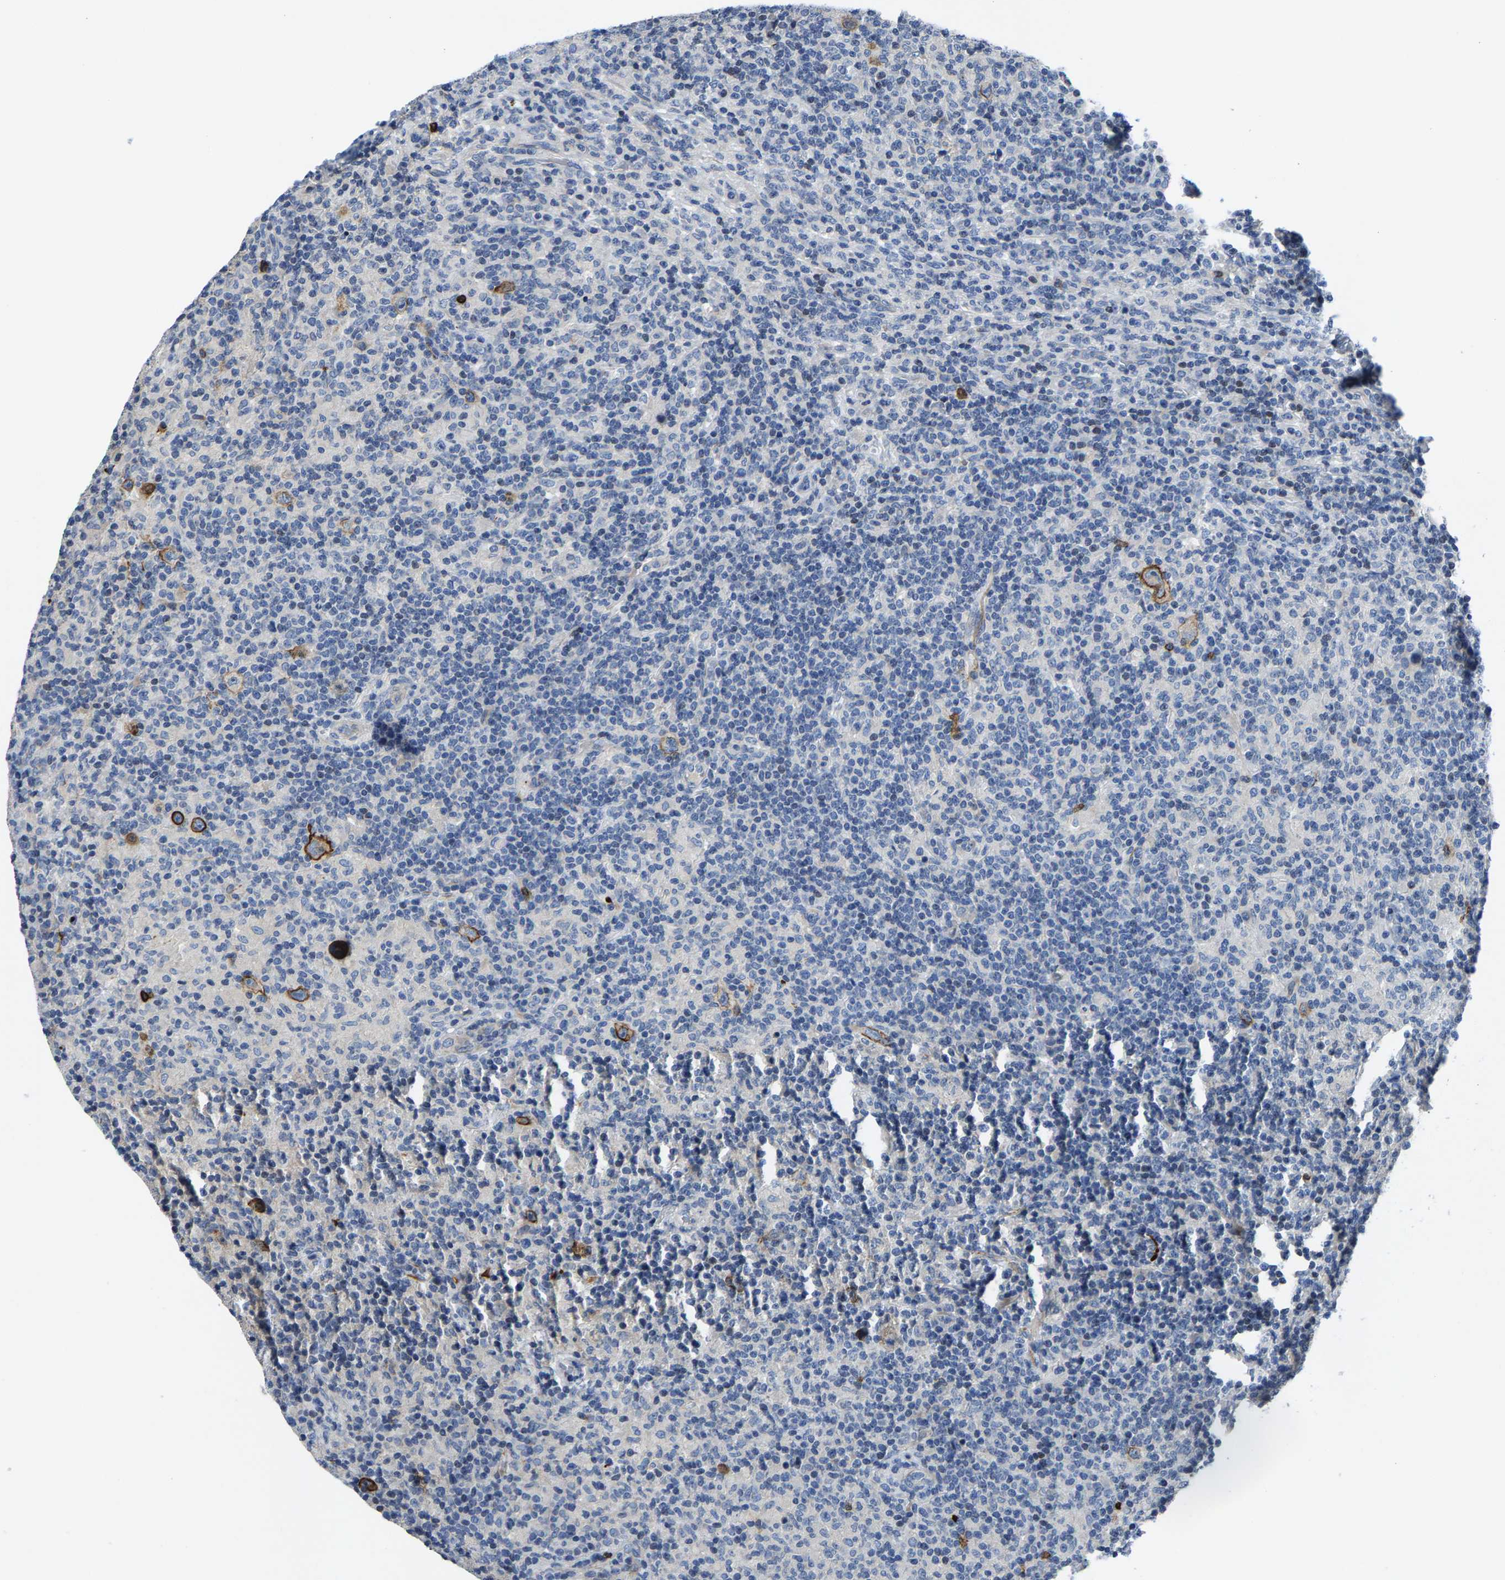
{"staining": {"intensity": "moderate", "quantity": ">75%", "location": "cytoplasmic/membranous"}, "tissue": "lymphoma", "cell_type": "Tumor cells", "image_type": "cancer", "snomed": [{"axis": "morphology", "description": "Hodgkin's disease, NOS"}, {"axis": "topography", "description": "Lymph node"}], "caption": "This is a micrograph of immunohistochemistry (IHC) staining of lymphoma, which shows moderate positivity in the cytoplasmic/membranous of tumor cells.", "gene": "AGBL3", "patient": {"sex": "male", "age": 70}}